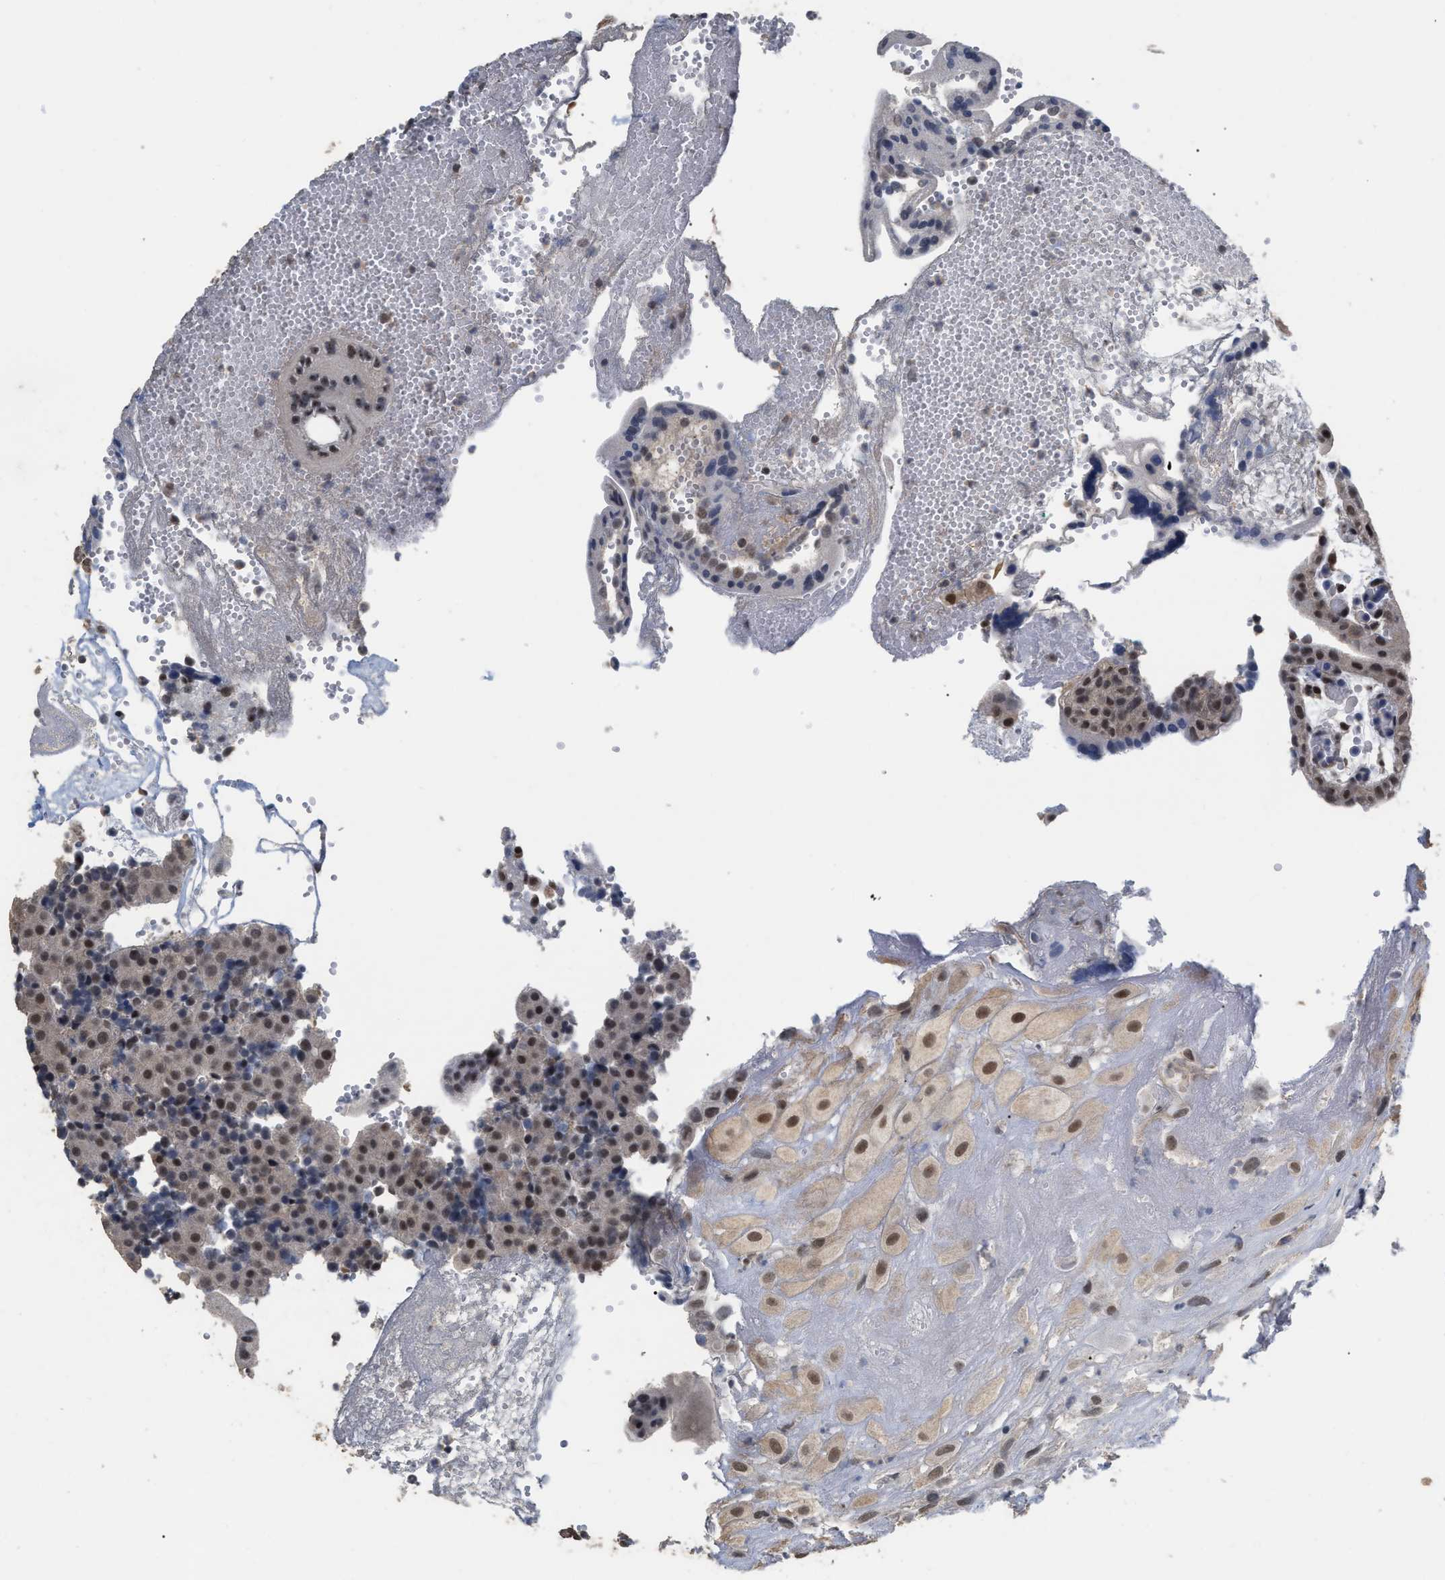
{"staining": {"intensity": "strong", "quantity": ">75%", "location": "cytoplasmic/membranous,nuclear"}, "tissue": "placenta", "cell_type": "Decidual cells", "image_type": "normal", "snomed": [{"axis": "morphology", "description": "Normal tissue, NOS"}, {"axis": "topography", "description": "Placenta"}], "caption": "About >75% of decidual cells in benign placenta exhibit strong cytoplasmic/membranous,nuclear protein positivity as visualized by brown immunohistochemical staining.", "gene": "JAZF1", "patient": {"sex": "female", "age": 18}}